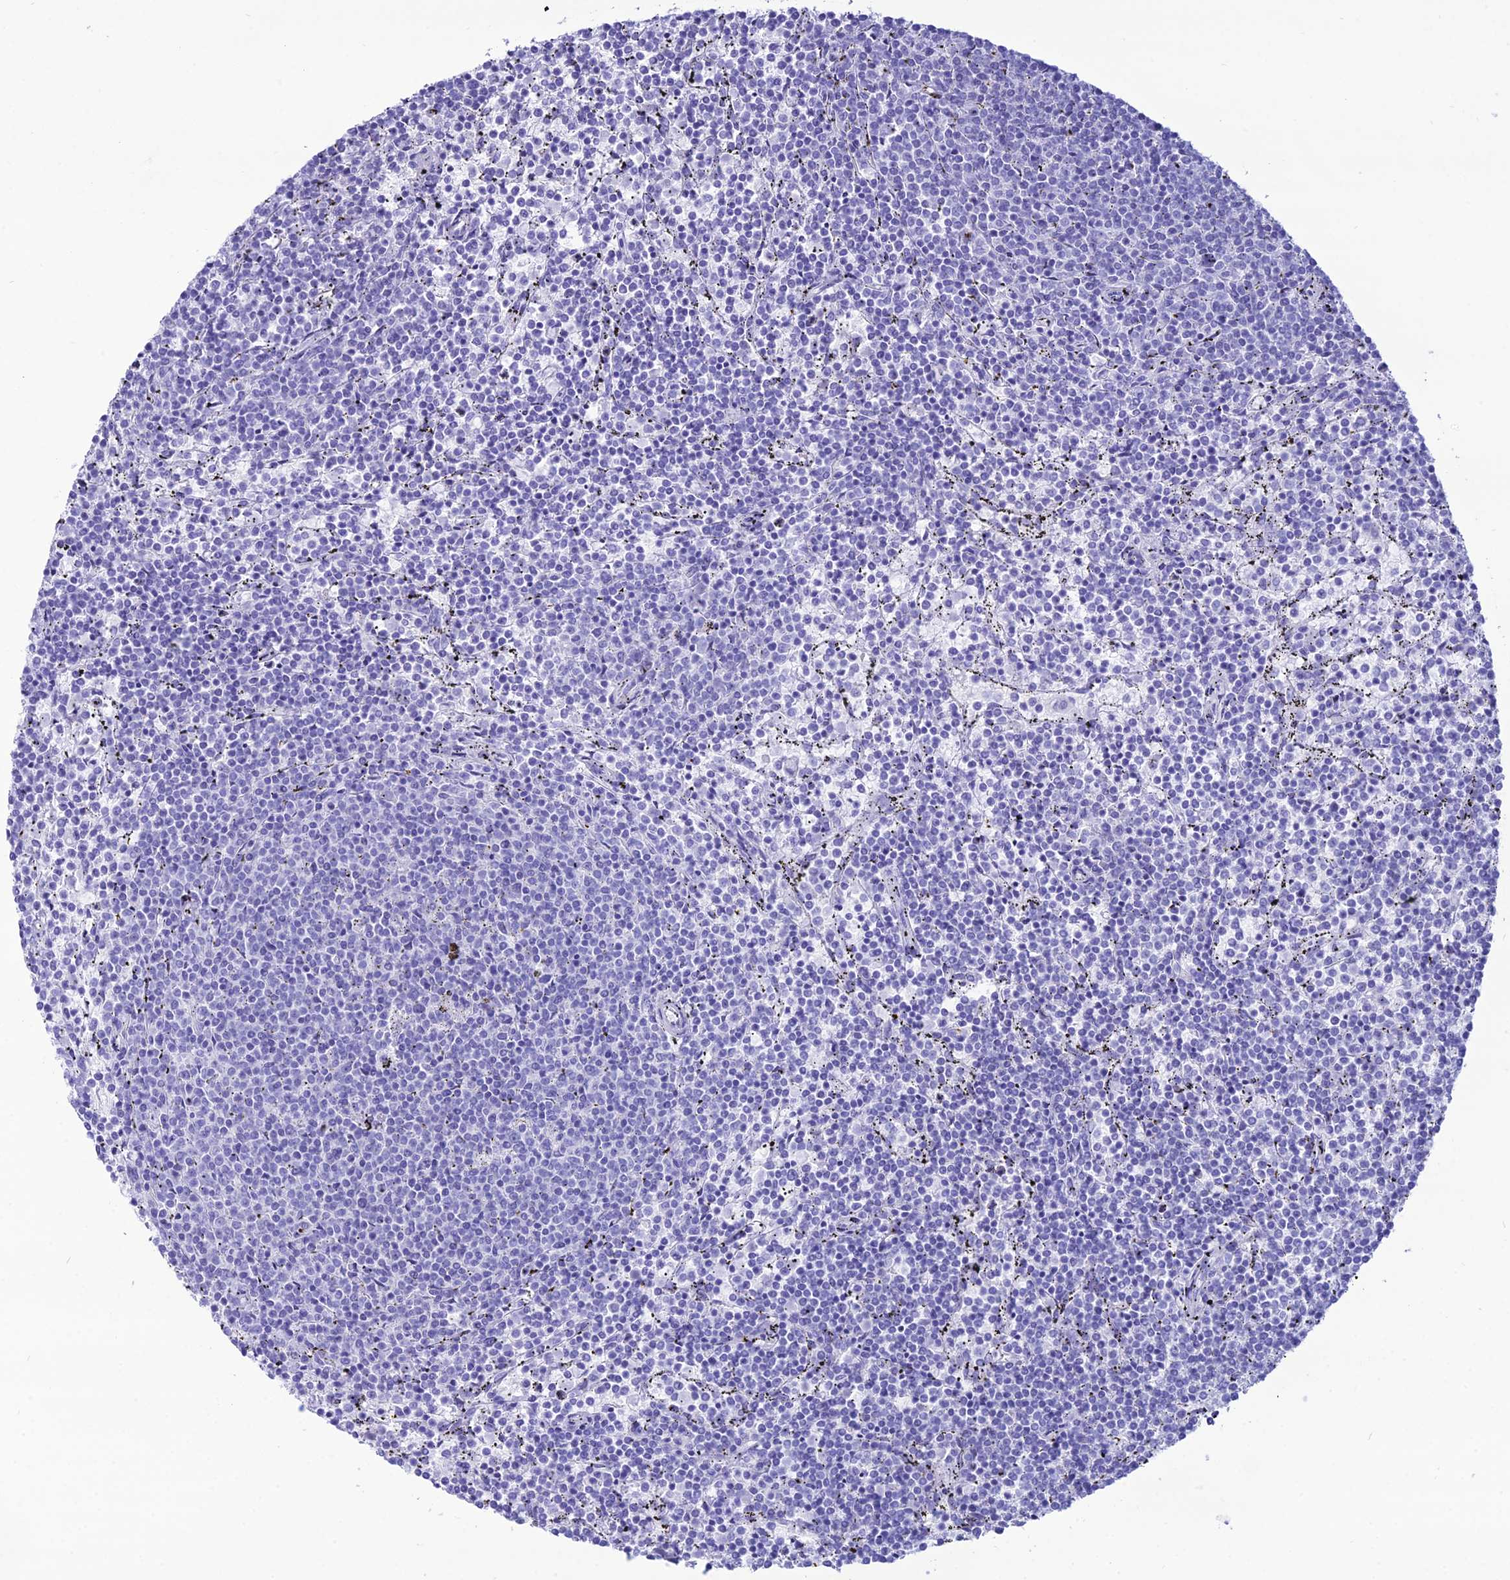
{"staining": {"intensity": "negative", "quantity": "none", "location": "none"}, "tissue": "lymphoma", "cell_type": "Tumor cells", "image_type": "cancer", "snomed": [{"axis": "morphology", "description": "Malignant lymphoma, non-Hodgkin's type, Low grade"}, {"axis": "topography", "description": "Spleen"}], "caption": "This is an IHC image of malignant lymphoma, non-Hodgkin's type (low-grade). There is no expression in tumor cells.", "gene": "PNMA5", "patient": {"sex": "female", "age": 50}}